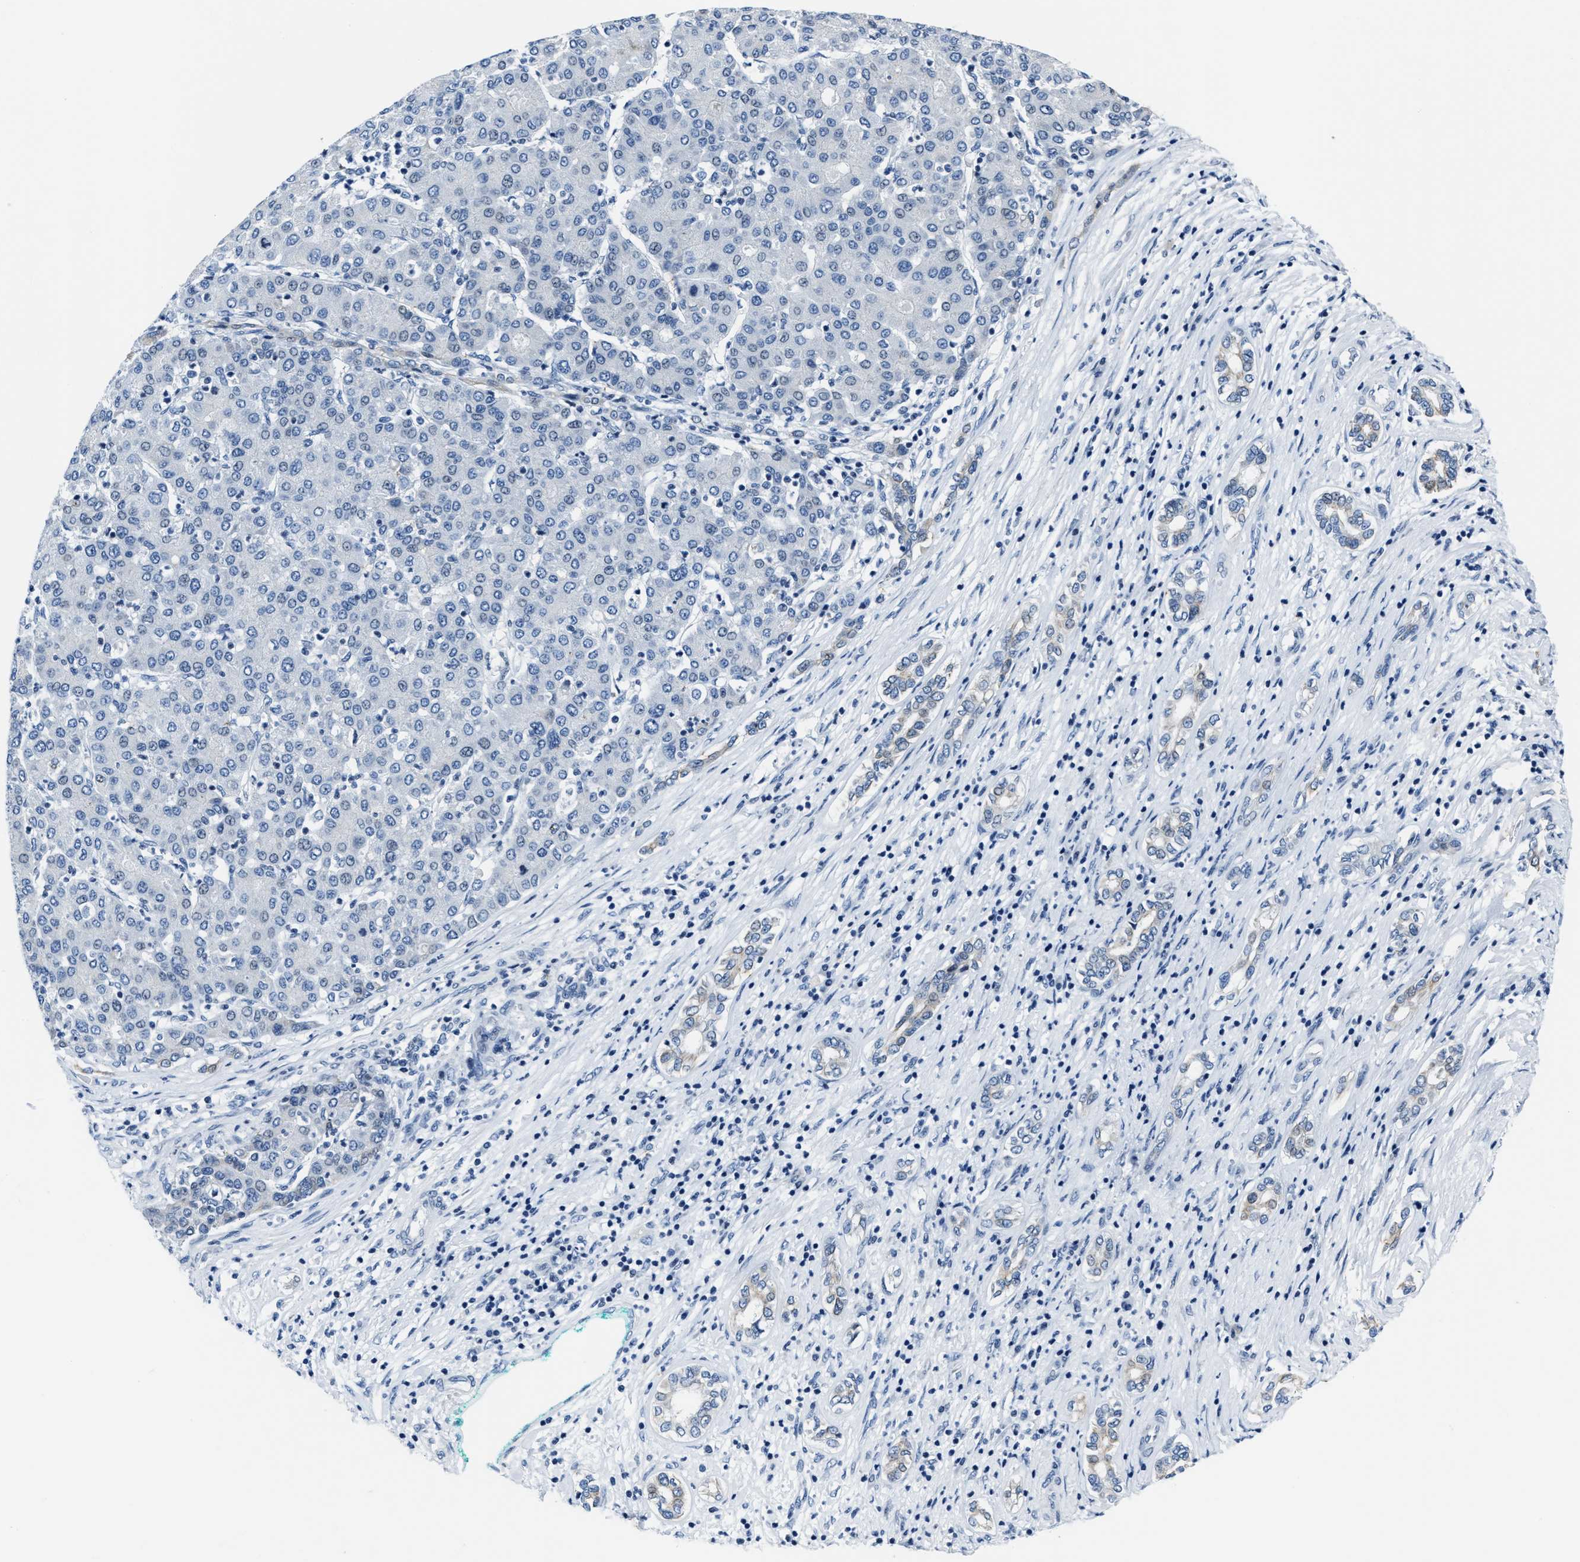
{"staining": {"intensity": "negative", "quantity": "none", "location": "none"}, "tissue": "liver cancer", "cell_type": "Tumor cells", "image_type": "cancer", "snomed": [{"axis": "morphology", "description": "Carcinoma, Hepatocellular, NOS"}, {"axis": "topography", "description": "Liver"}], "caption": "A histopathology image of liver hepatocellular carcinoma stained for a protein reveals no brown staining in tumor cells.", "gene": "ASZ1", "patient": {"sex": "male", "age": 65}}